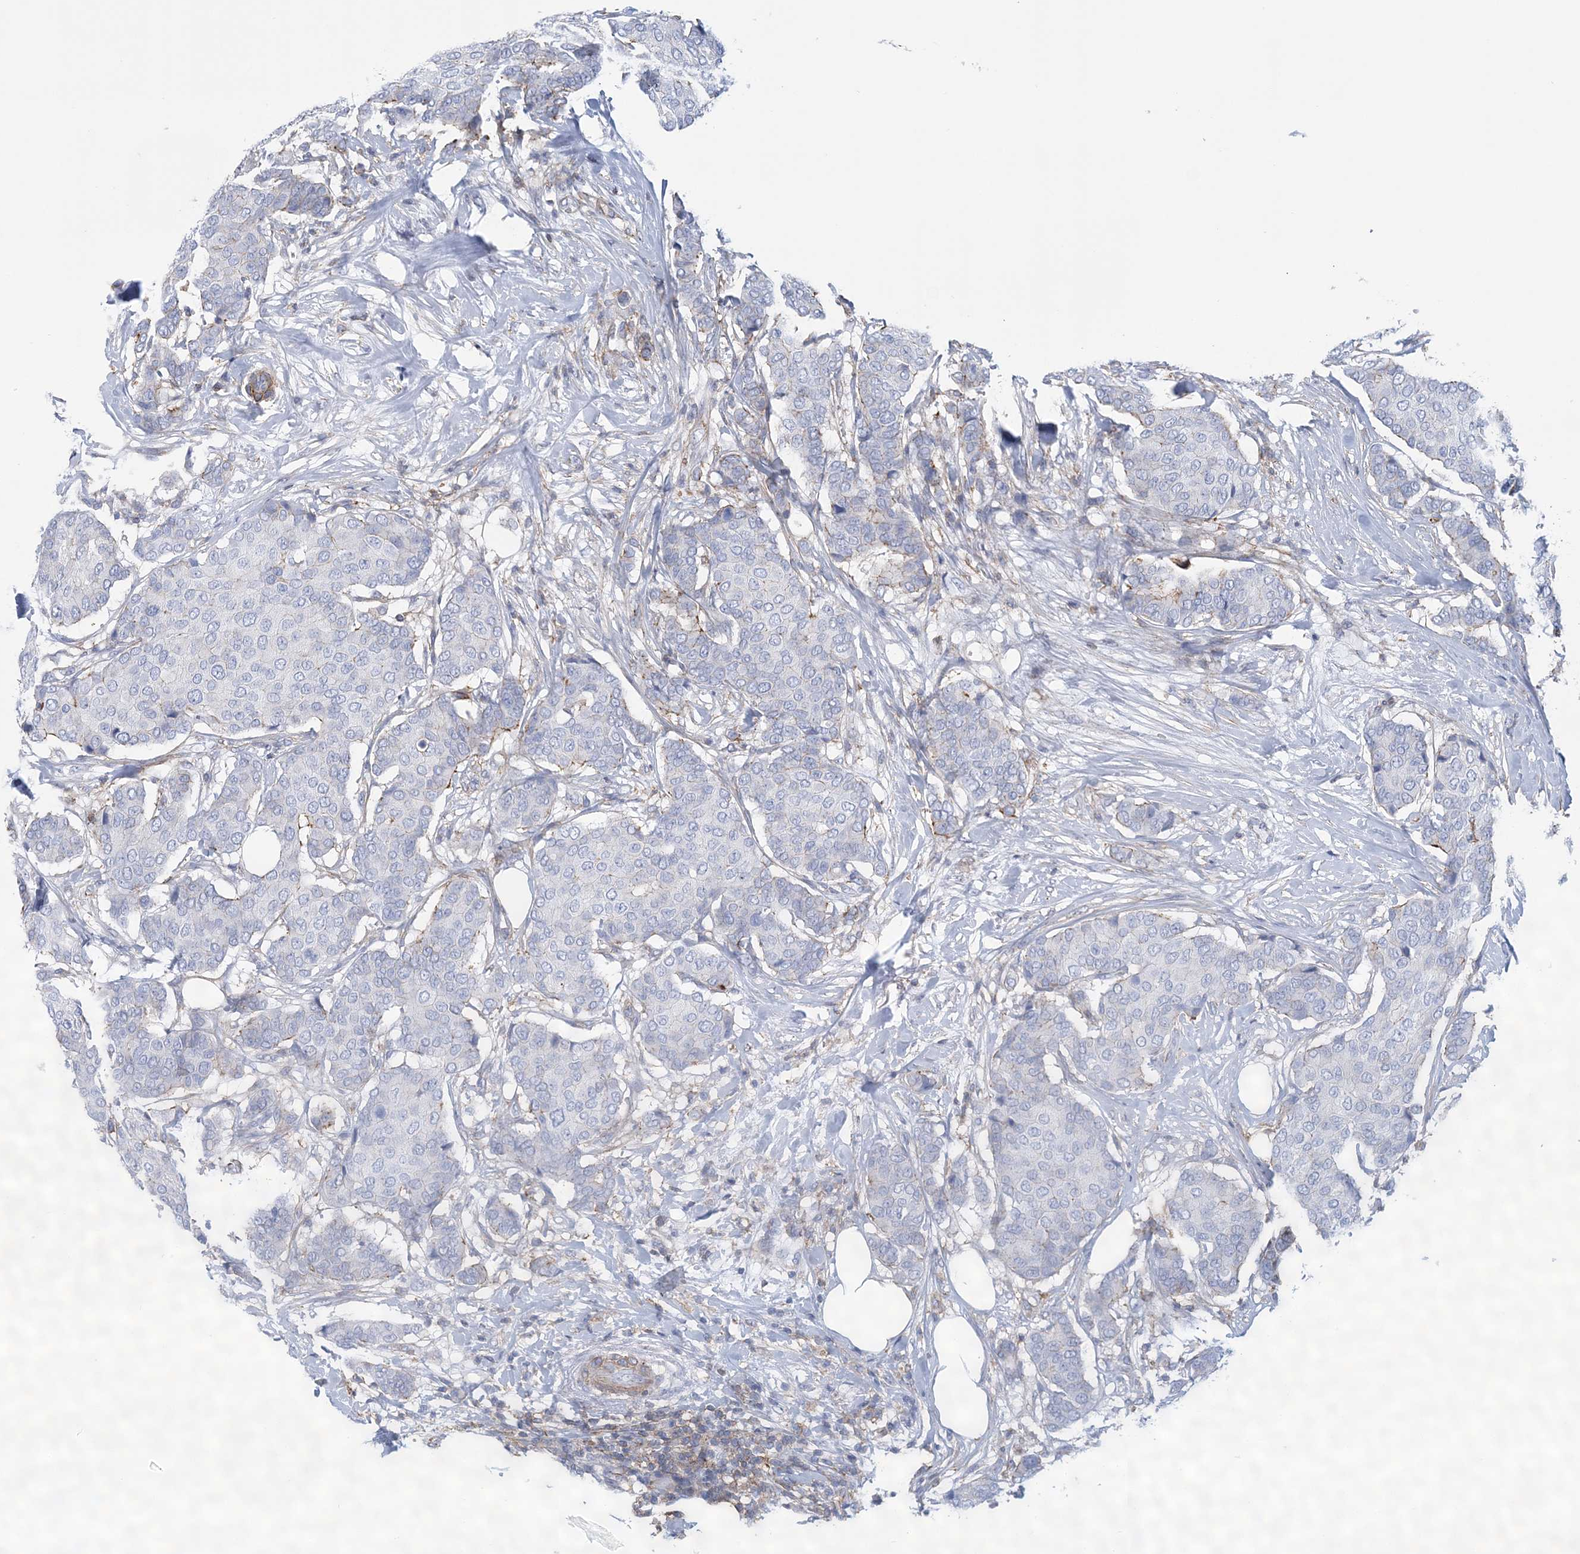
{"staining": {"intensity": "negative", "quantity": "none", "location": "none"}, "tissue": "breast cancer", "cell_type": "Tumor cells", "image_type": "cancer", "snomed": [{"axis": "morphology", "description": "Duct carcinoma"}, {"axis": "topography", "description": "Breast"}], "caption": "Immunohistochemistry photomicrograph of neoplastic tissue: human intraductal carcinoma (breast) stained with DAB (3,3'-diaminobenzidine) demonstrates no significant protein expression in tumor cells.", "gene": "C11orf21", "patient": {"sex": "female", "age": 75}}